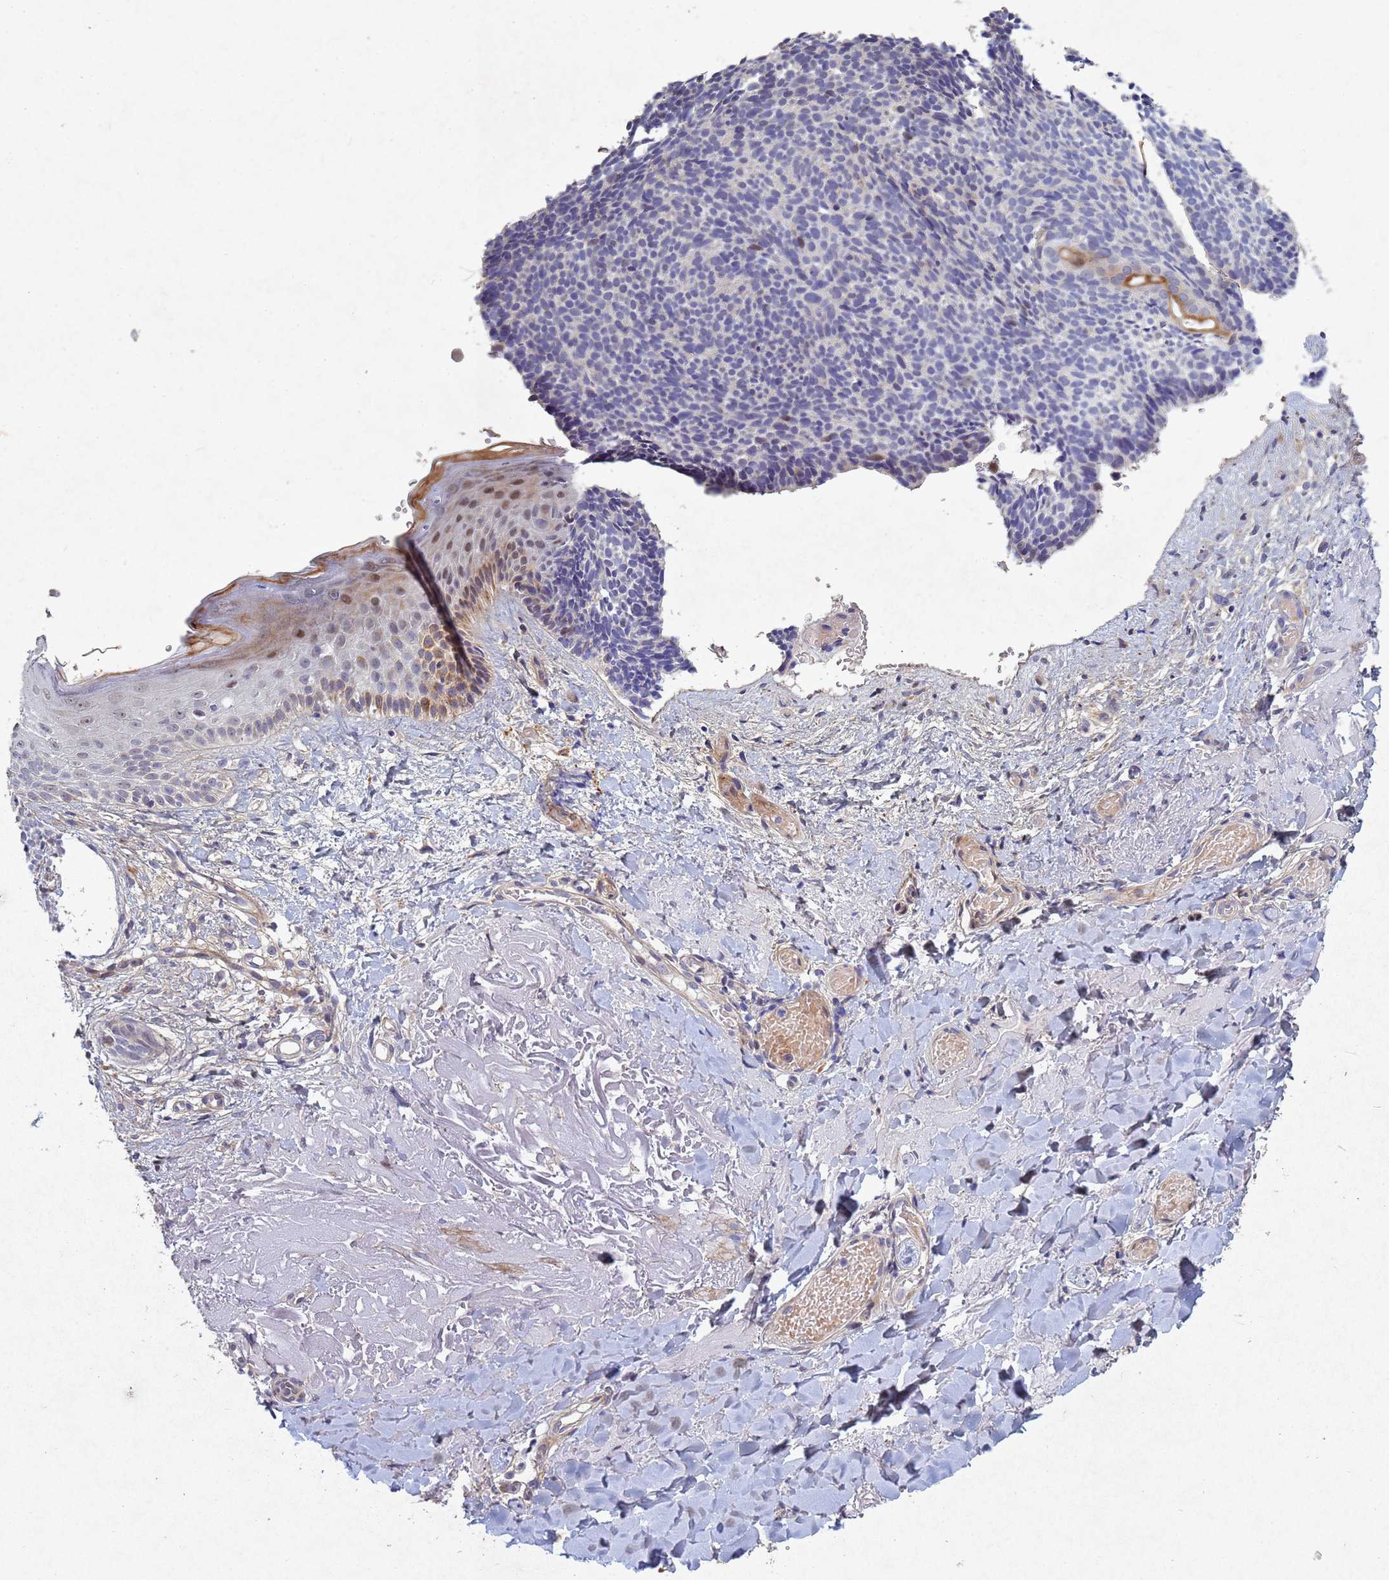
{"staining": {"intensity": "negative", "quantity": "none", "location": "none"}, "tissue": "skin cancer", "cell_type": "Tumor cells", "image_type": "cancer", "snomed": [{"axis": "morphology", "description": "Basal cell carcinoma"}, {"axis": "topography", "description": "Skin"}], "caption": "DAB immunohistochemical staining of human skin basal cell carcinoma reveals no significant positivity in tumor cells.", "gene": "TNPO2", "patient": {"sex": "male", "age": 84}}